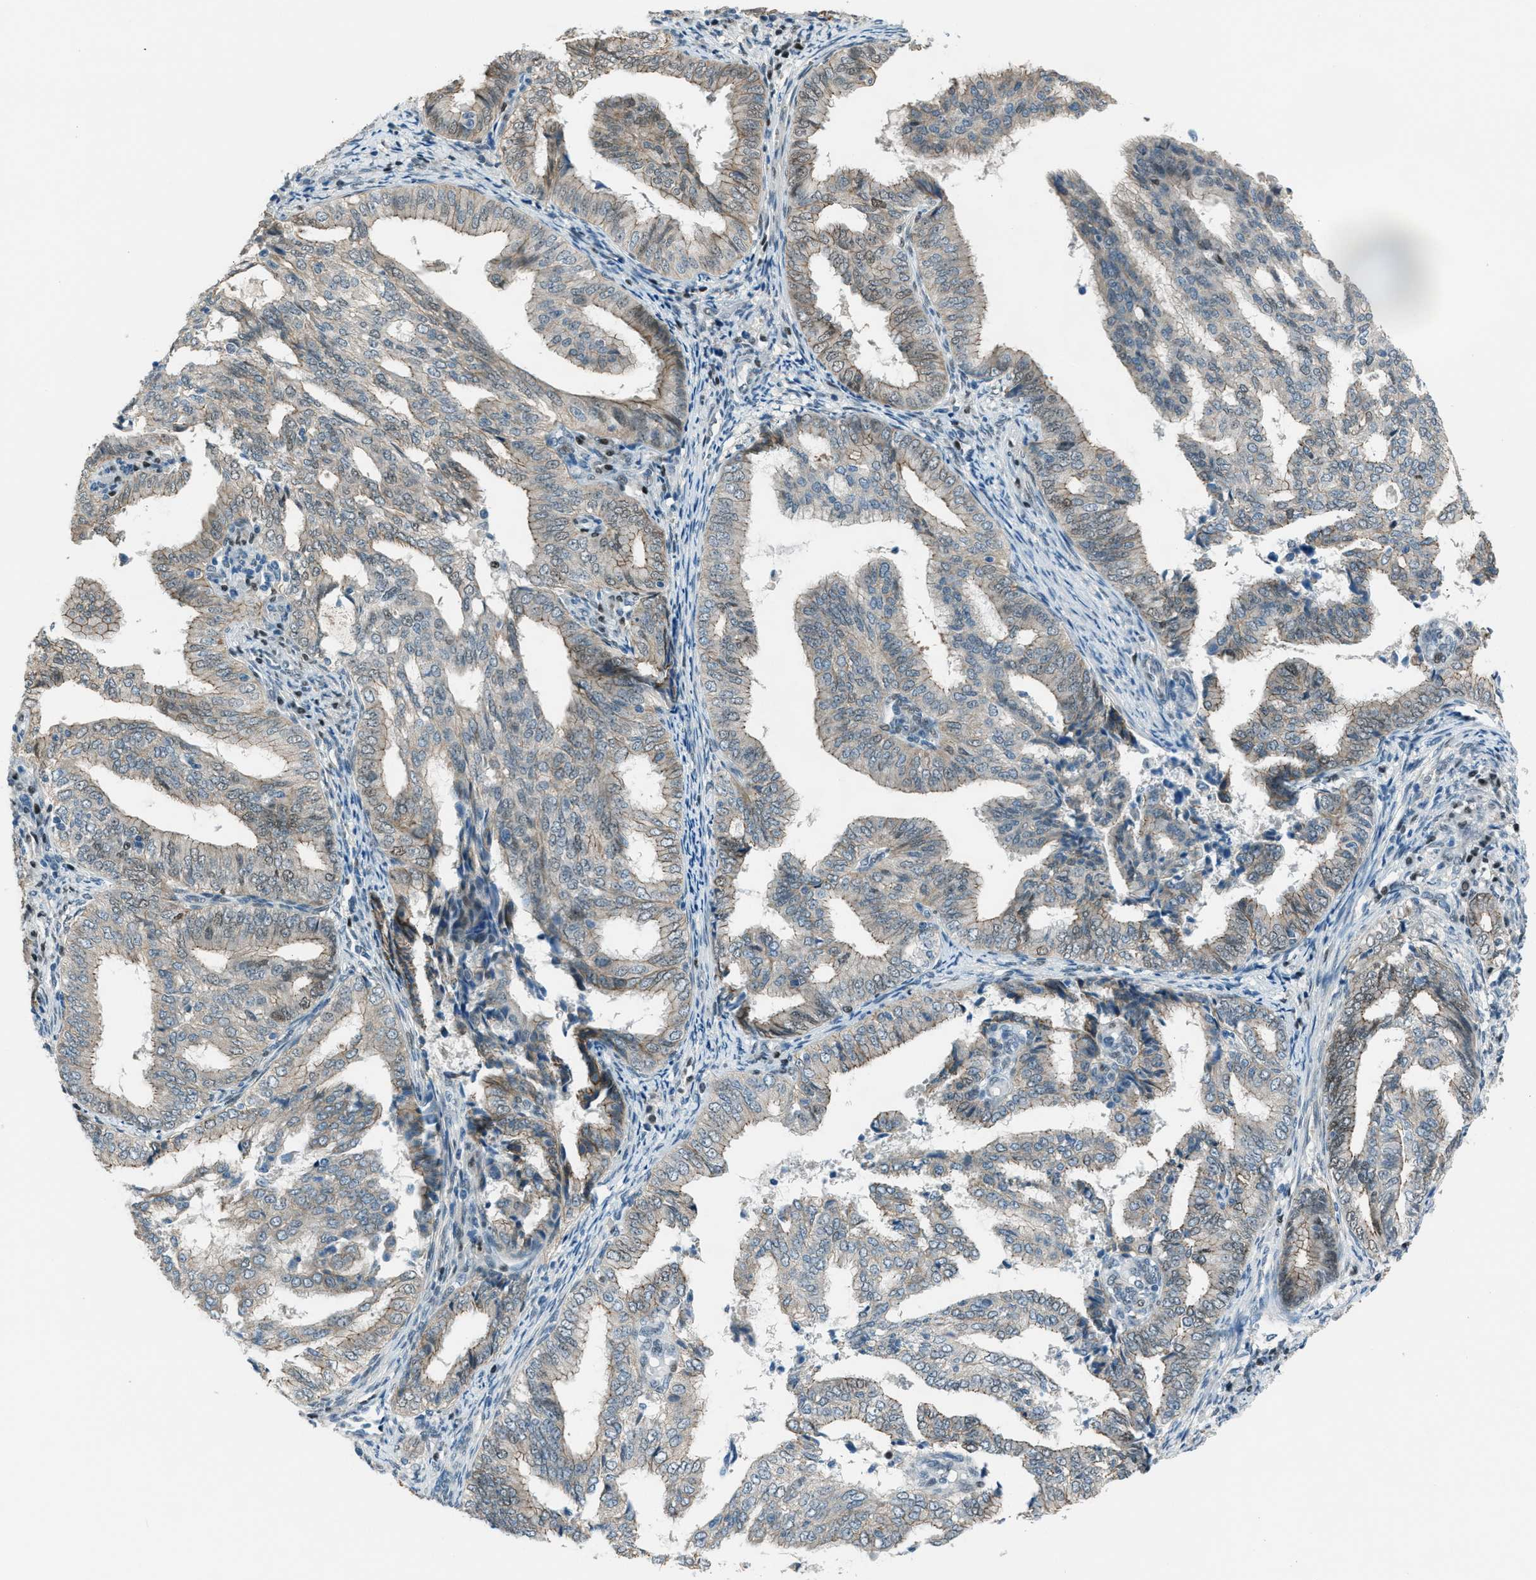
{"staining": {"intensity": "weak", "quantity": "25%-75%", "location": "cytoplasmic/membranous"}, "tissue": "endometrial cancer", "cell_type": "Tumor cells", "image_type": "cancer", "snomed": [{"axis": "morphology", "description": "Adenocarcinoma, NOS"}, {"axis": "topography", "description": "Endometrium"}], "caption": "A brown stain highlights weak cytoplasmic/membranous positivity of a protein in endometrial cancer (adenocarcinoma) tumor cells. The staining is performed using DAB brown chromogen to label protein expression. The nuclei are counter-stained blue using hematoxylin.", "gene": "TCF3", "patient": {"sex": "female", "age": 58}}